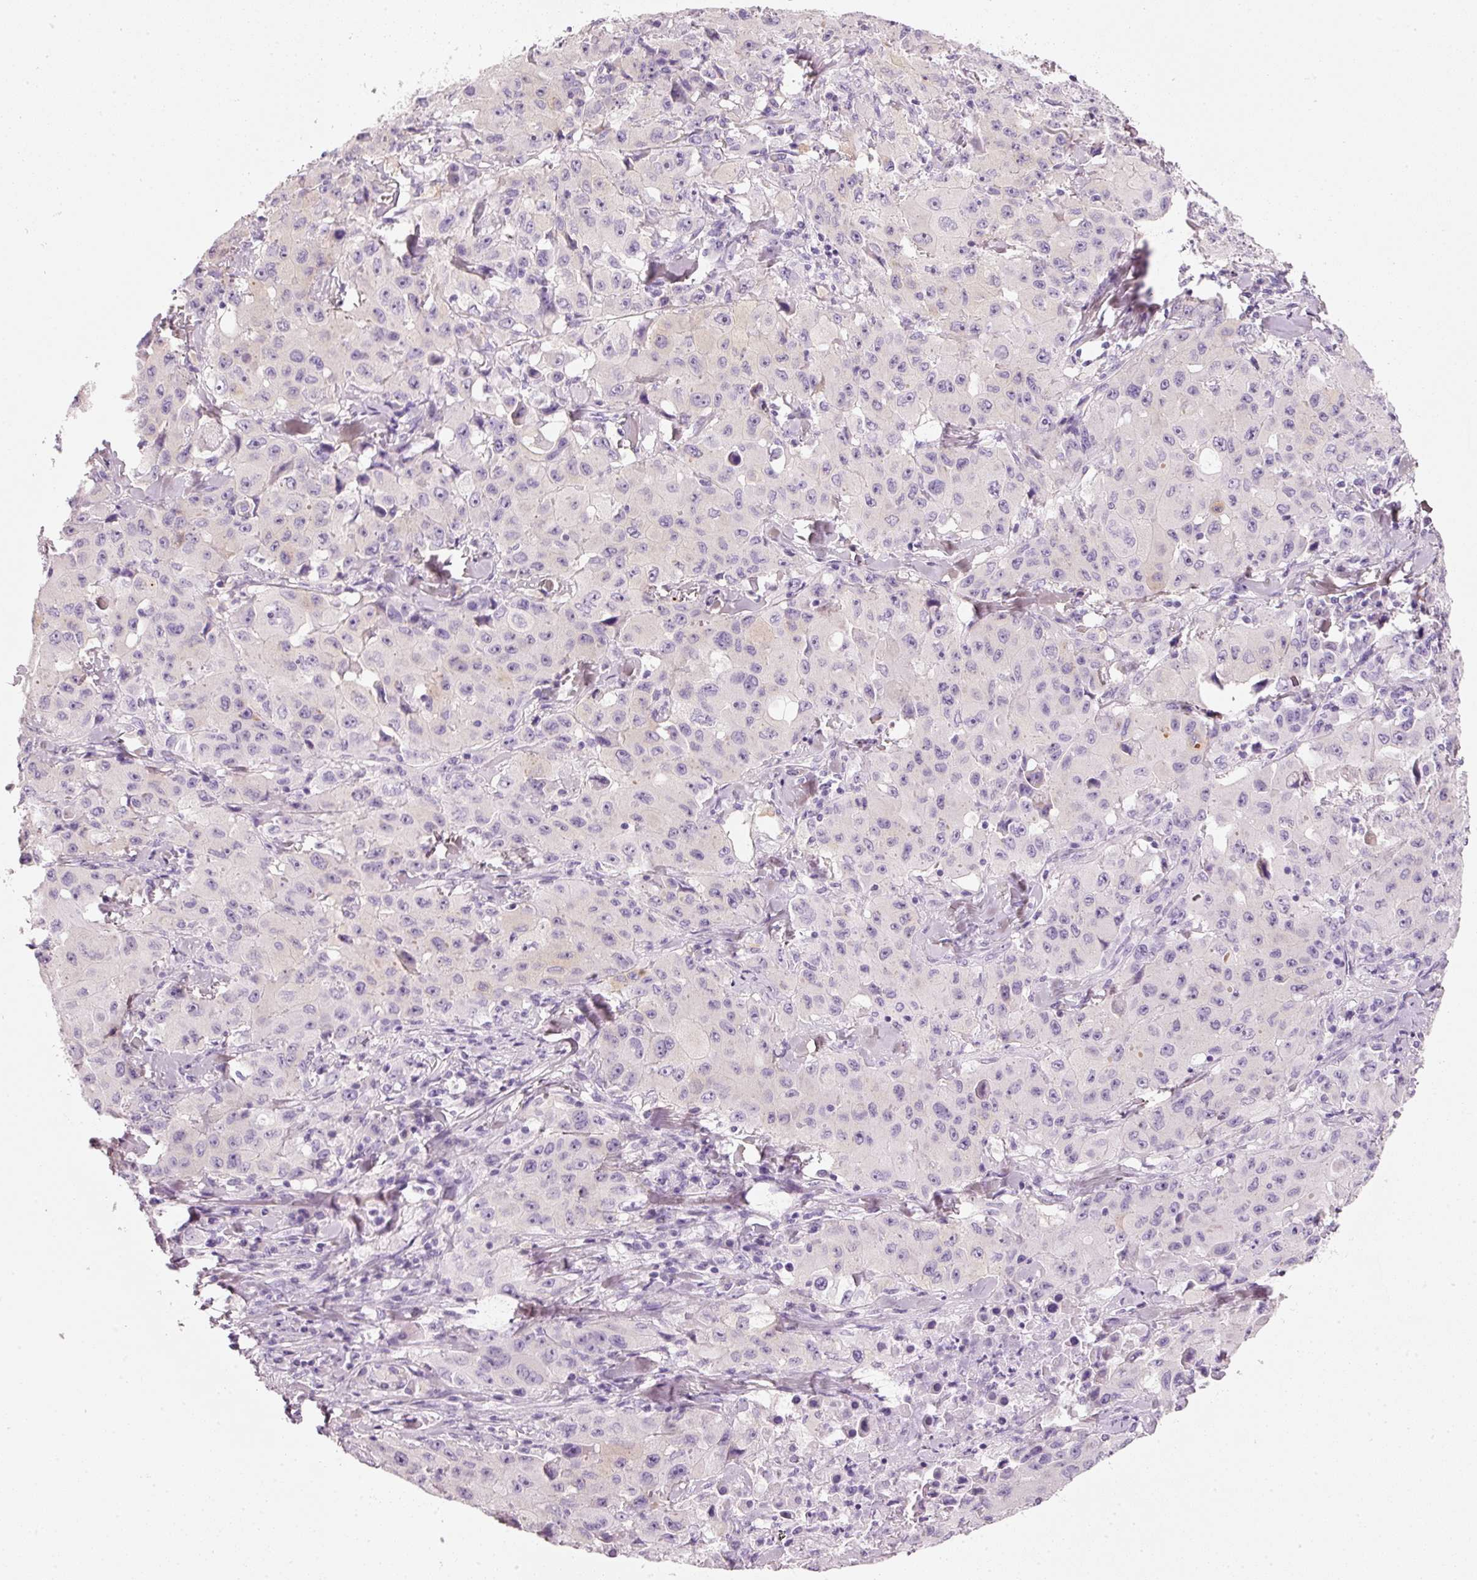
{"staining": {"intensity": "negative", "quantity": "none", "location": "none"}, "tissue": "lung cancer", "cell_type": "Tumor cells", "image_type": "cancer", "snomed": [{"axis": "morphology", "description": "Squamous cell carcinoma, NOS"}, {"axis": "topography", "description": "Lung"}], "caption": "An immunohistochemistry (IHC) histopathology image of lung cancer is shown. There is no staining in tumor cells of lung cancer.", "gene": "PDXDC1", "patient": {"sex": "male", "age": 63}}